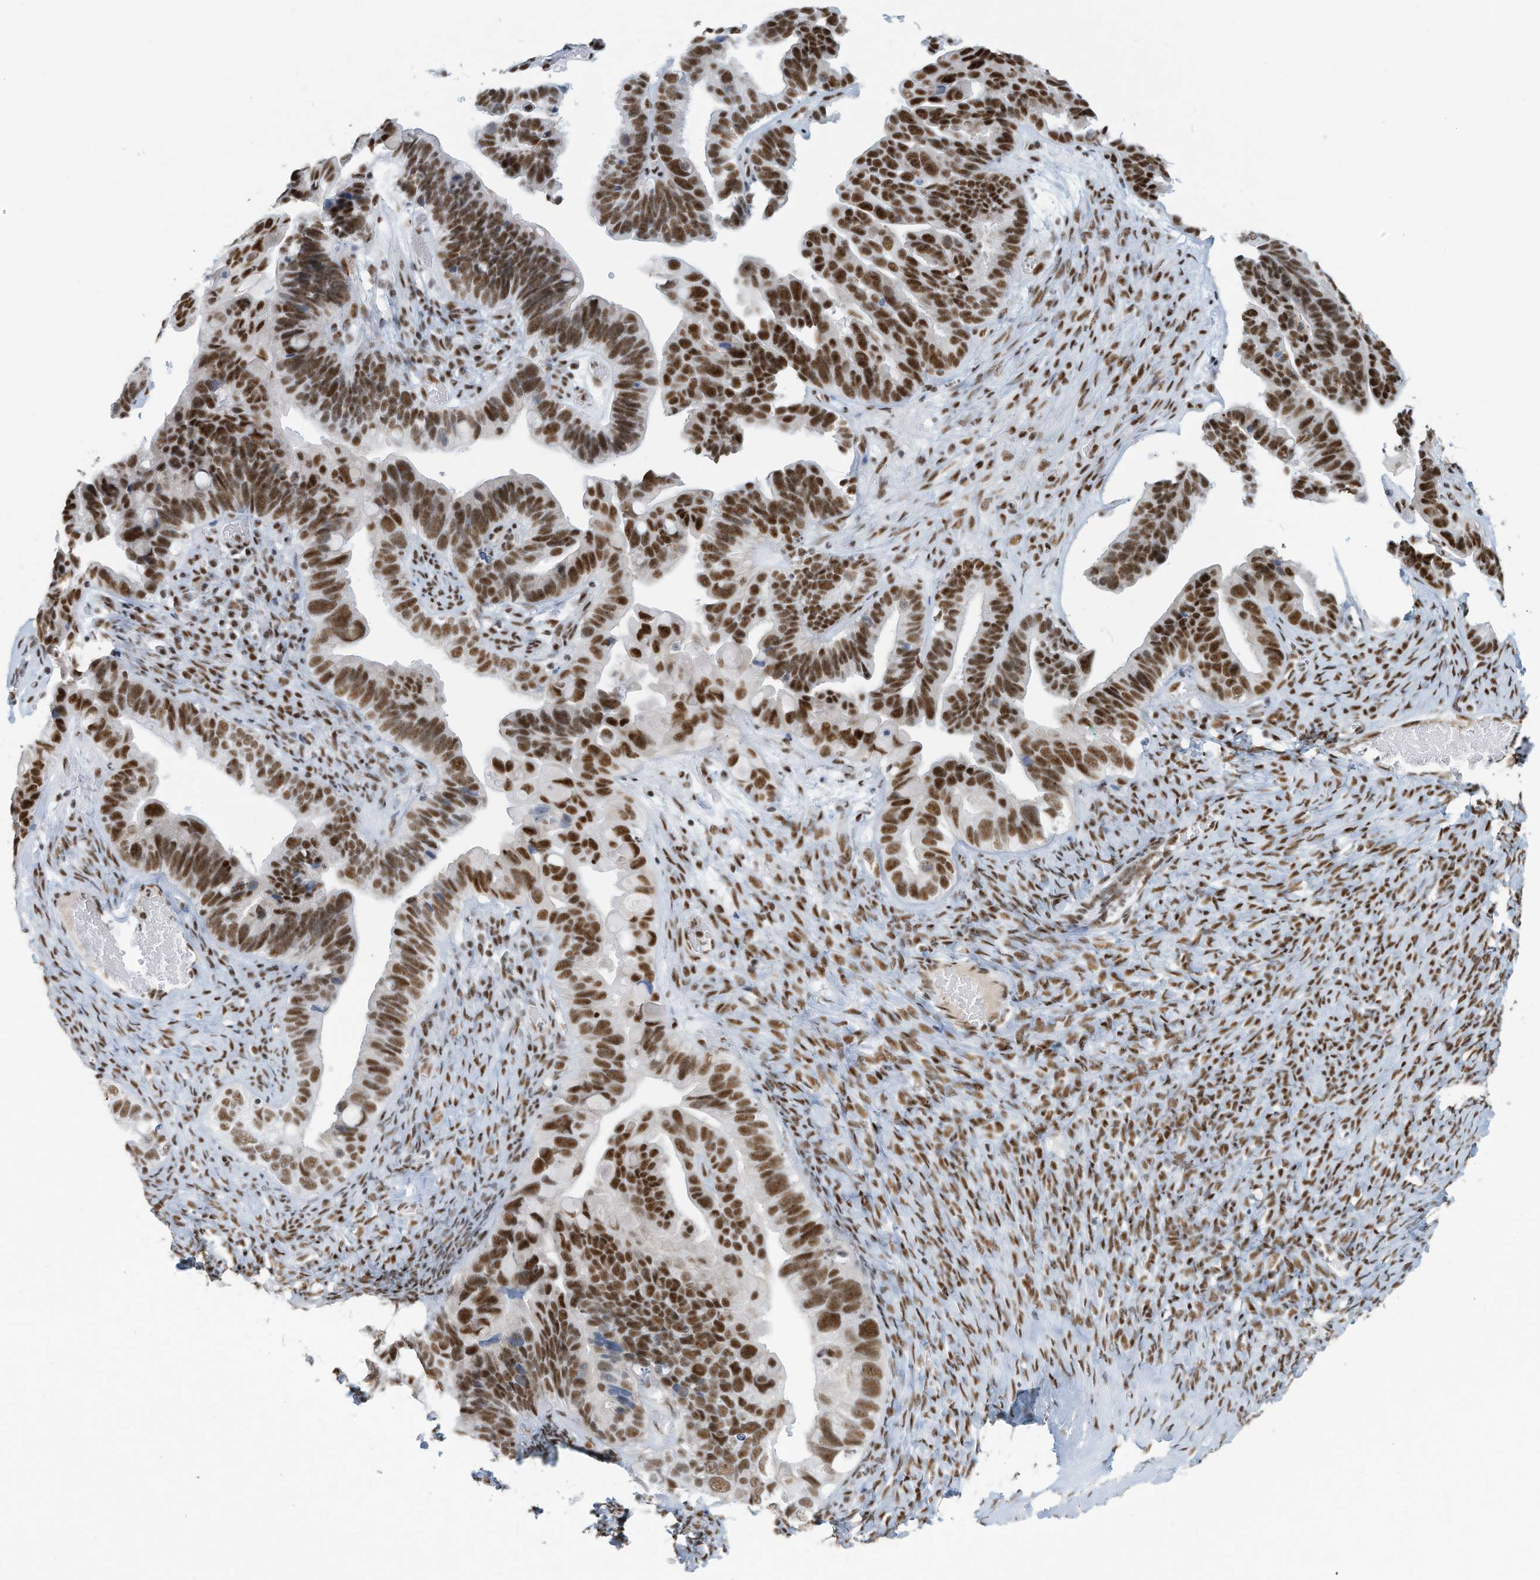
{"staining": {"intensity": "strong", "quantity": ">75%", "location": "nuclear"}, "tissue": "ovarian cancer", "cell_type": "Tumor cells", "image_type": "cancer", "snomed": [{"axis": "morphology", "description": "Cystadenocarcinoma, serous, NOS"}, {"axis": "topography", "description": "Ovary"}], "caption": "Ovarian cancer stained for a protein (brown) demonstrates strong nuclear positive staining in about >75% of tumor cells.", "gene": "SARNP", "patient": {"sex": "female", "age": 56}}